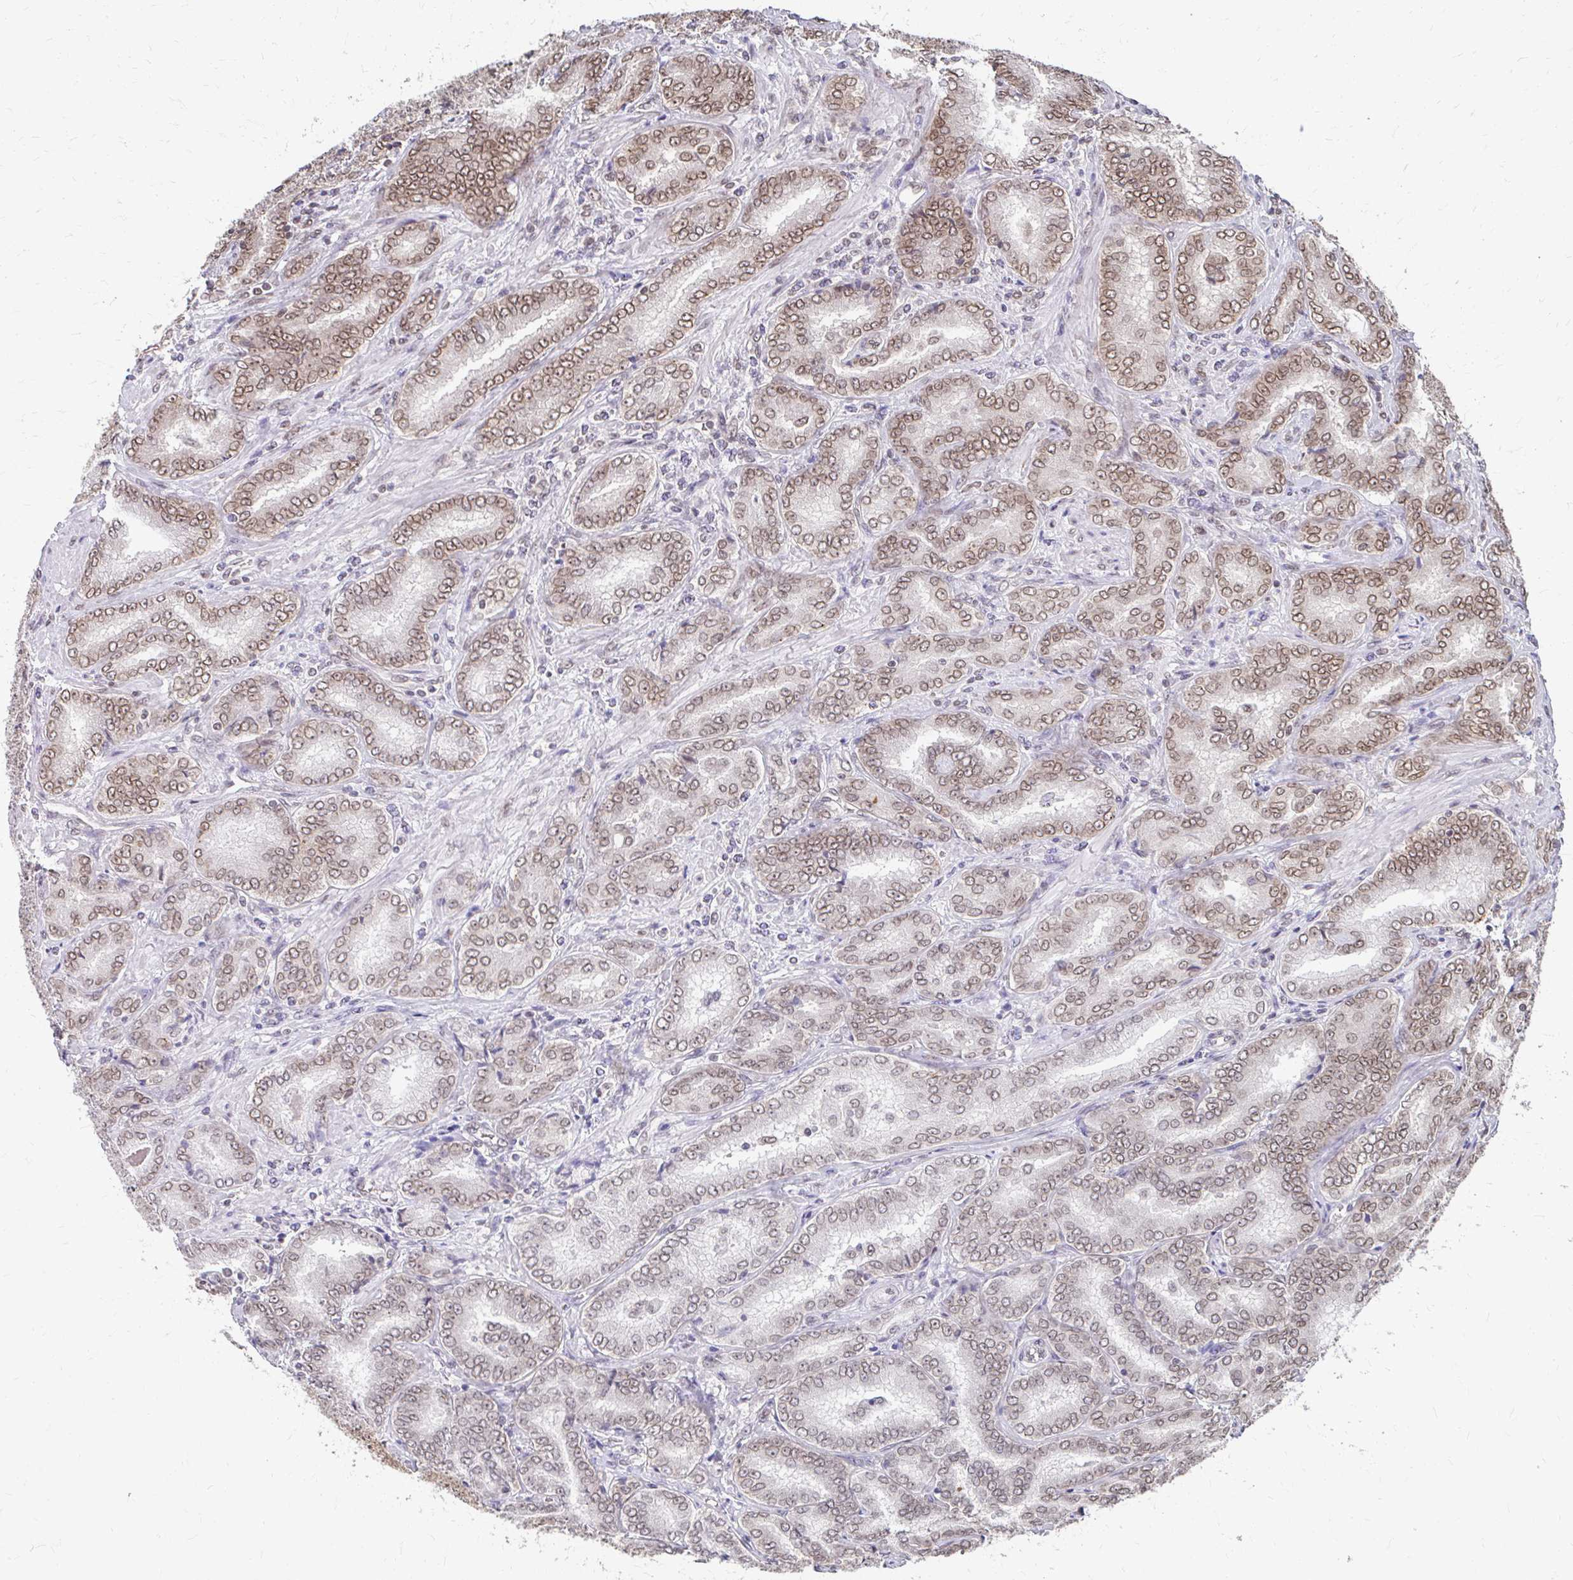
{"staining": {"intensity": "weak", "quantity": ">75%", "location": "cytoplasmic/membranous,nuclear"}, "tissue": "prostate cancer", "cell_type": "Tumor cells", "image_type": "cancer", "snomed": [{"axis": "morphology", "description": "Adenocarcinoma, High grade"}, {"axis": "topography", "description": "Prostate"}], "caption": "An image showing weak cytoplasmic/membranous and nuclear expression in approximately >75% of tumor cells in prostate cancer (high-grade adenocarcinoma), as visualized by brown immunohistochemical staining.", "gene": "XPO1", "patient": {"sex": "male", "age": 72}}